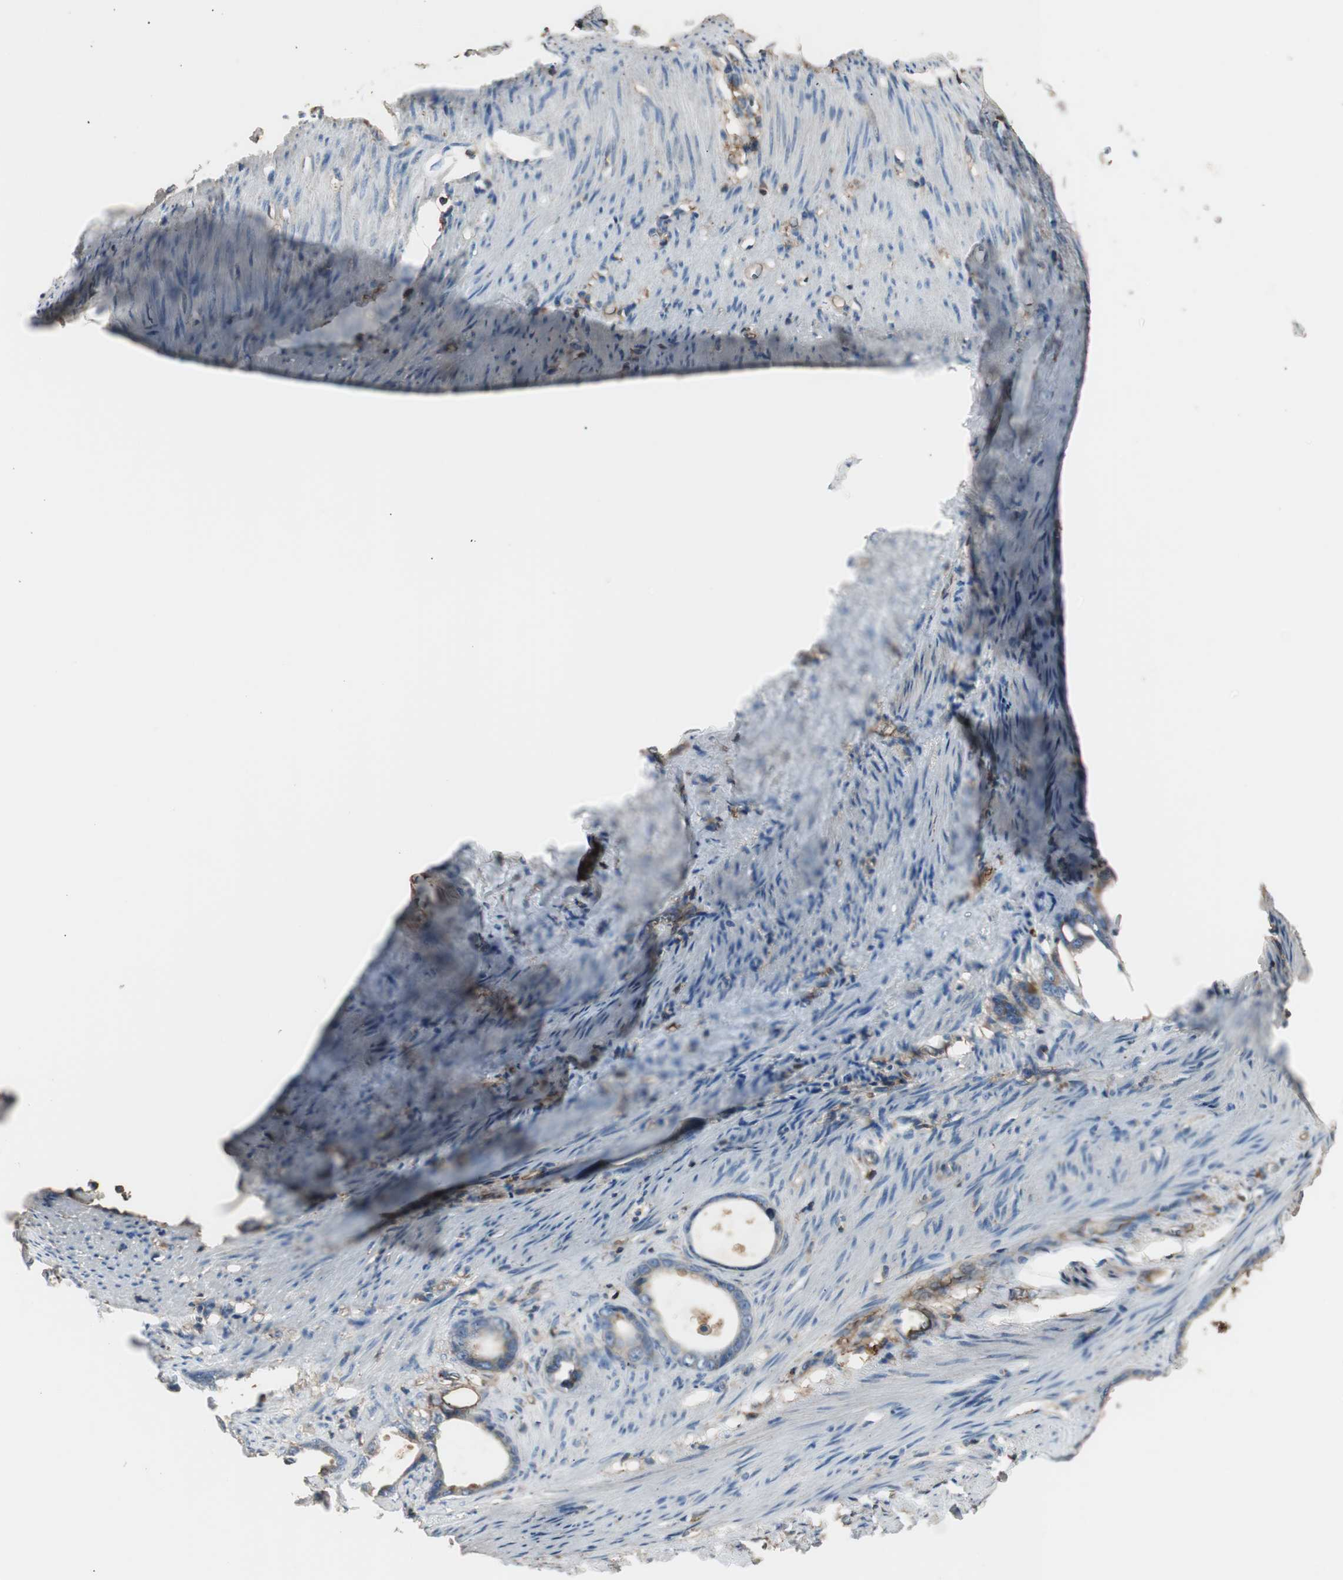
{"staining": {"intensity": "weak", "quantity": "25%-75%", "location": "cytoplasmic/membranous"}, "tissue": "stomach cancer", "cell_type": "Tumor cells", "image_type": "cancer", "snomed": [{"axis": "morphology", "description": "Adenocarcinoma, NOS"}, {"axis": "topography", "description": "Stomach"}], "caption": "Weak cytoplasmic/membranous positivity is appreciated in approximately 25%-75% of tumor cells in stomach adenocarcinoma. The staining was performed using DAB (3,3'-diaminobenzidine) to visualize the protein expression in brown, while the nuclei were stained in blue with hematoxylin (Magnification: 20x).", "gene": "B2M", "patient": {"sex": "female", "age": 75}}